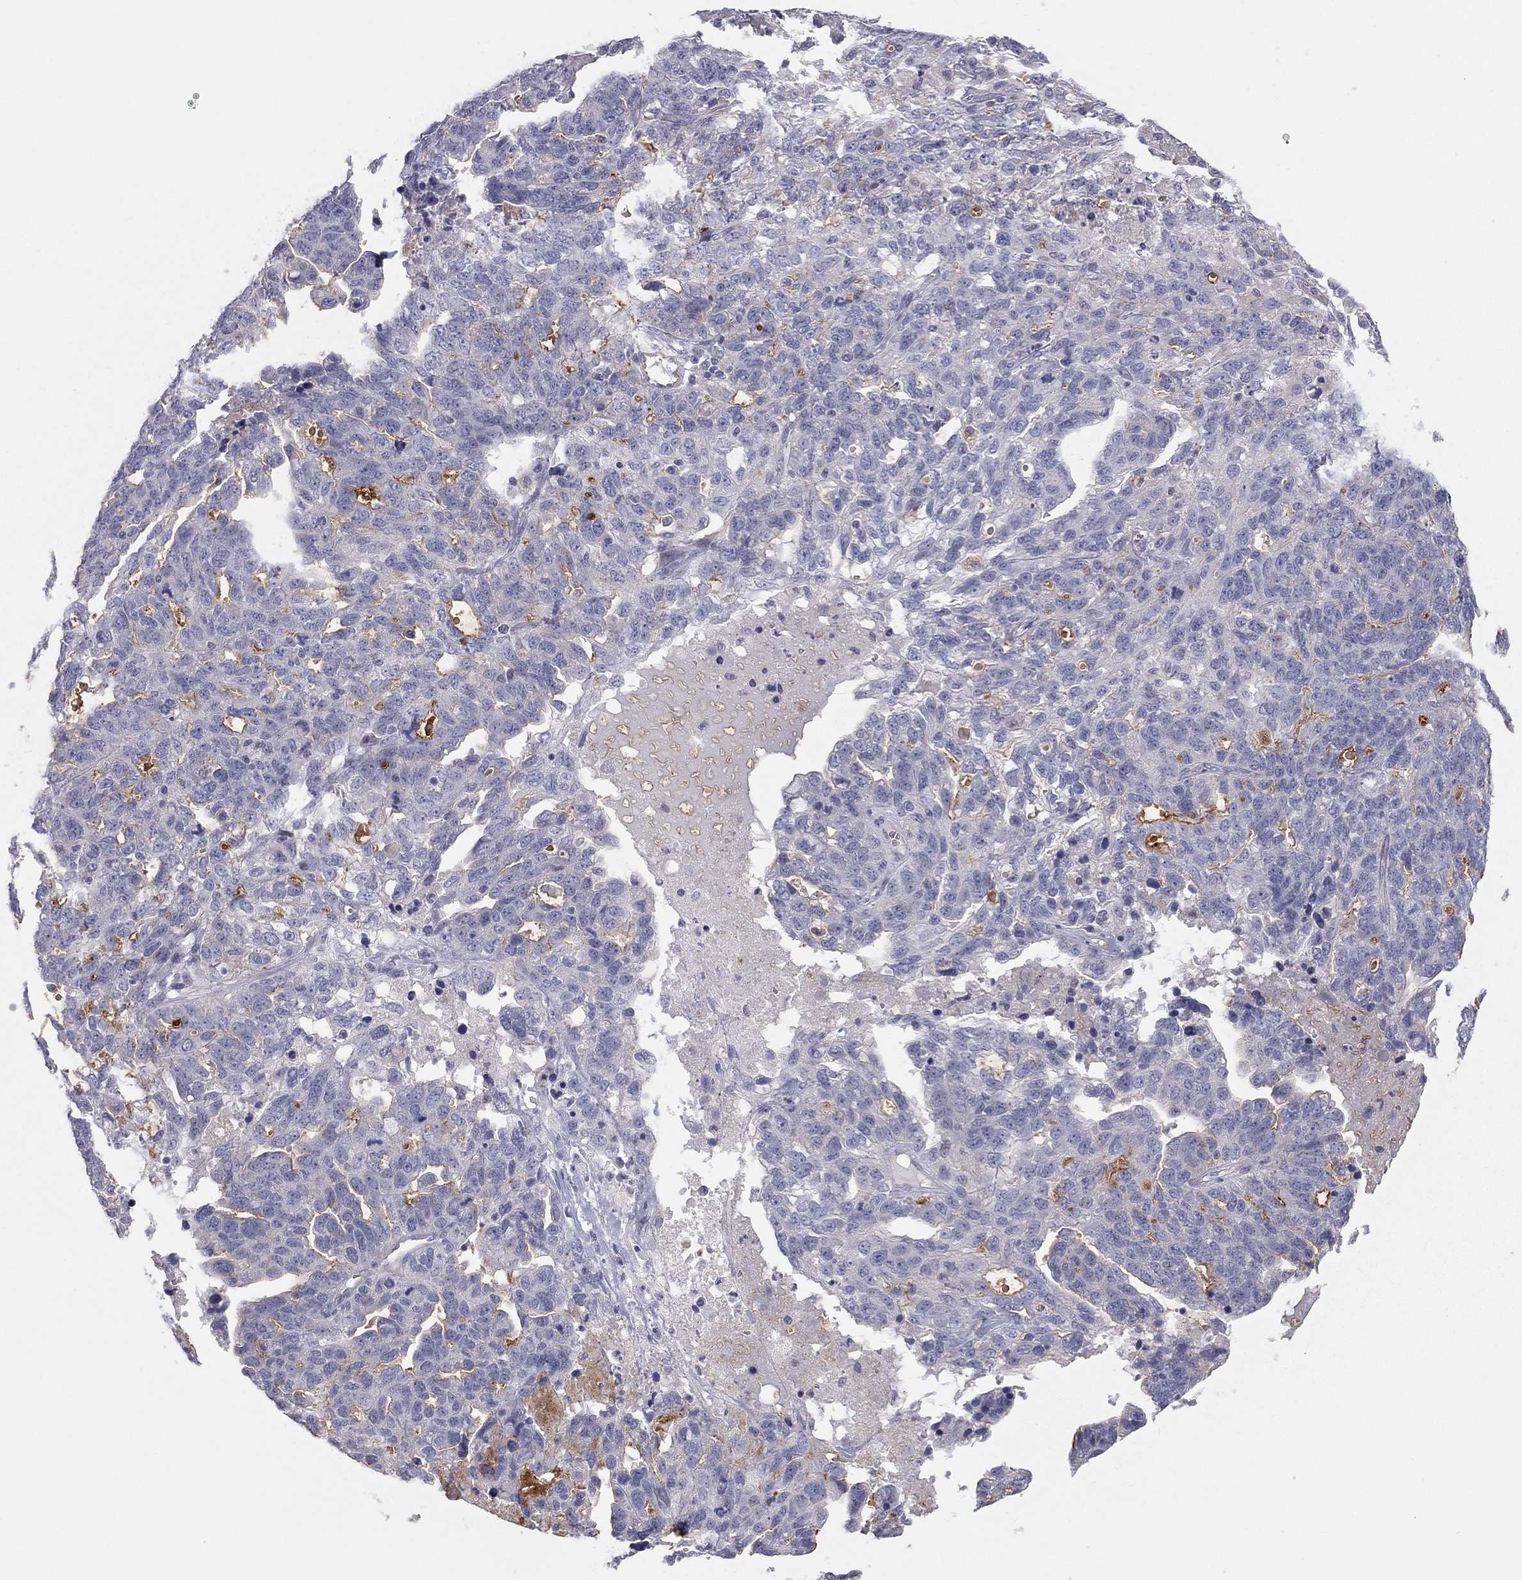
{"staining": {"intensity": "strong", "quantity": "<25%", "location": "cytoplasmic/membranous"}, "tissue": "ovarian cancer", "cell_type": "Tumor cells", "image_type": "cancer", "snomed": [{"axis": "morphology", "description": "Cystadenocarcinoma, serous, NOS"}, {"axis": "topography", "description": "Ovary"}], "caption": "This photomicrograph displays ovarian cancer (serous cystadenocarcinoma) stained with immunohistochemistry (IHC) to label a protein in brown. The cytoplasmic/membranous of tumor cells show strong positivity for the protein. Nuclei are counter-stained blue.", "gene": "GPRC5B", "patient": {"sex": "female", "age": 71}}